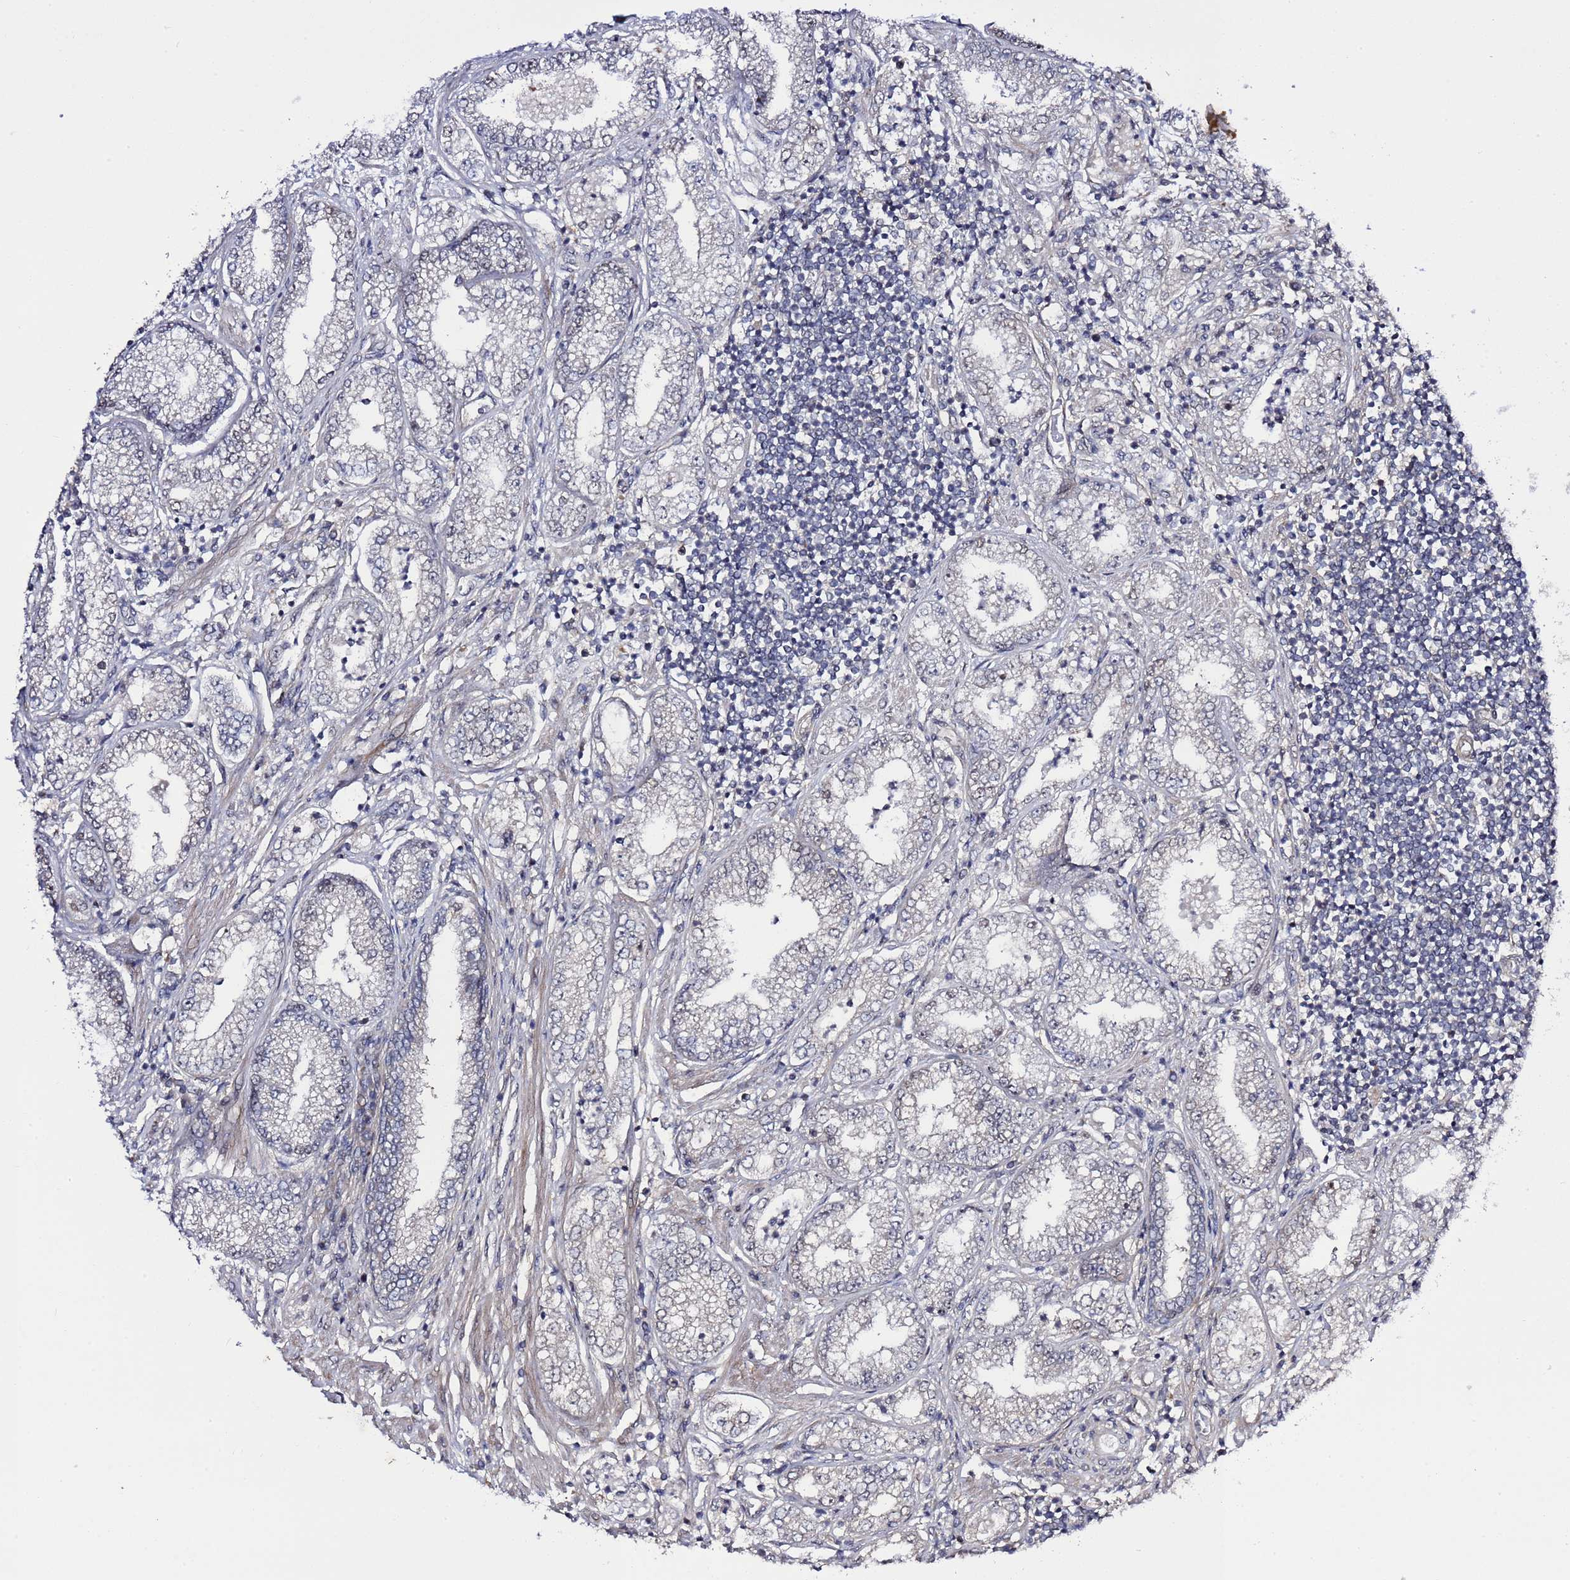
{"staining": {"intensity": "negative", "quantity": "none", "location": "none"}, "tissue": "prostate cancer", "cell_type": "Tumor cells", "image_type": "cancer", "snomed": [{"axis": "morphology", "description": "Adenocarcinoma, High grade"}, {"axis": "topography", "description": "Prostate"}], "caption": "This image is of prostate cancer (high-grade adenocarcinoma) stained with immunohistochemistry to label a protein in brown with the nuclei are counter-stained blue. There is no expression in tumor cells. Nuclei are stained in blue.", "gene": "POLR2D", "patient": {"sex": "male", "age": 69}}